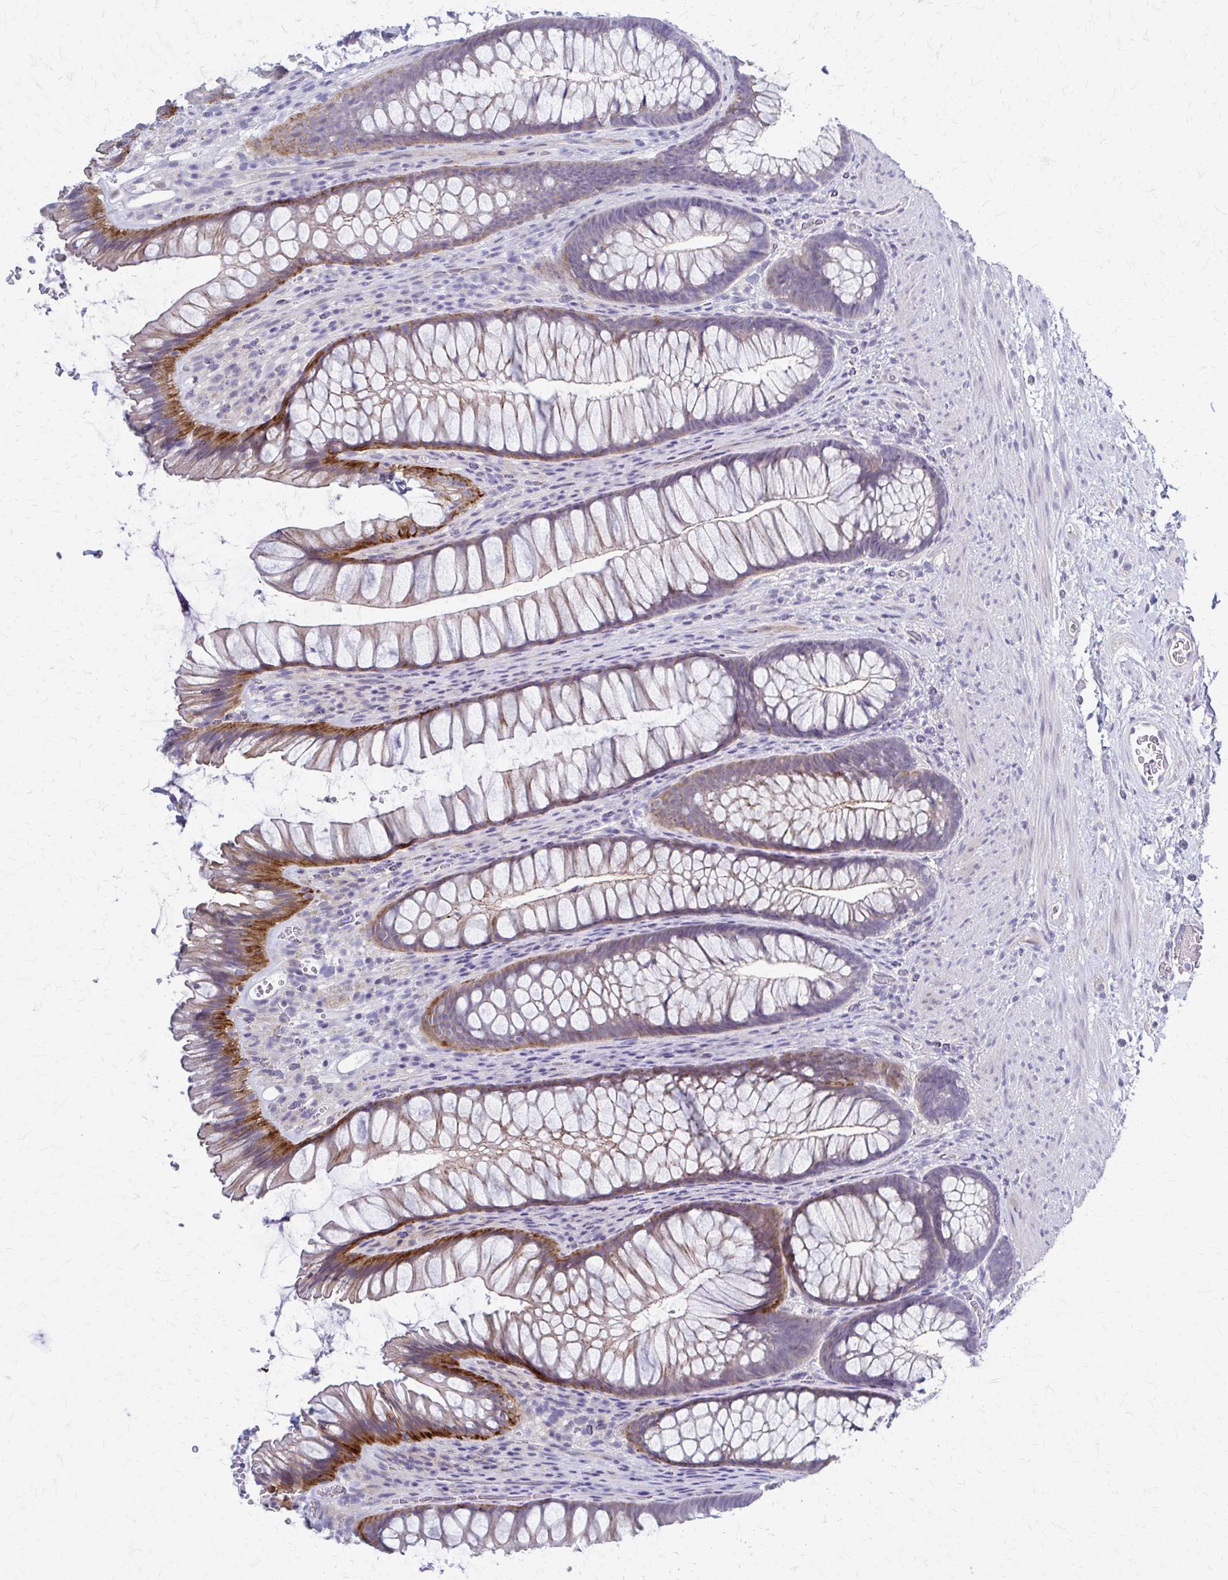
{"staining": {"intensity": "strong", "quantity": "25%-75%", "location": "cytoplasmic/membranous"}, "tissue": "rectum", "cell_type": "Glandular cells", "image_type": "normal", "snomed": [{"axis": "morphology", "description": "Normal tissue, NOS"}, {"axis": "topography", "description": "Rectum"}], "caption": "IHC photomicrograph of benign rectum: human rectum stained using immunohistochemistry shows high levels of strong protein expression localized specifically in the cytoplasmic/membranous of glandular cells, appearing as a cytoplasmic/membranous brown color.", "gene": "RHOBTB2", "patient": {"sex": "male", "age": 53}}